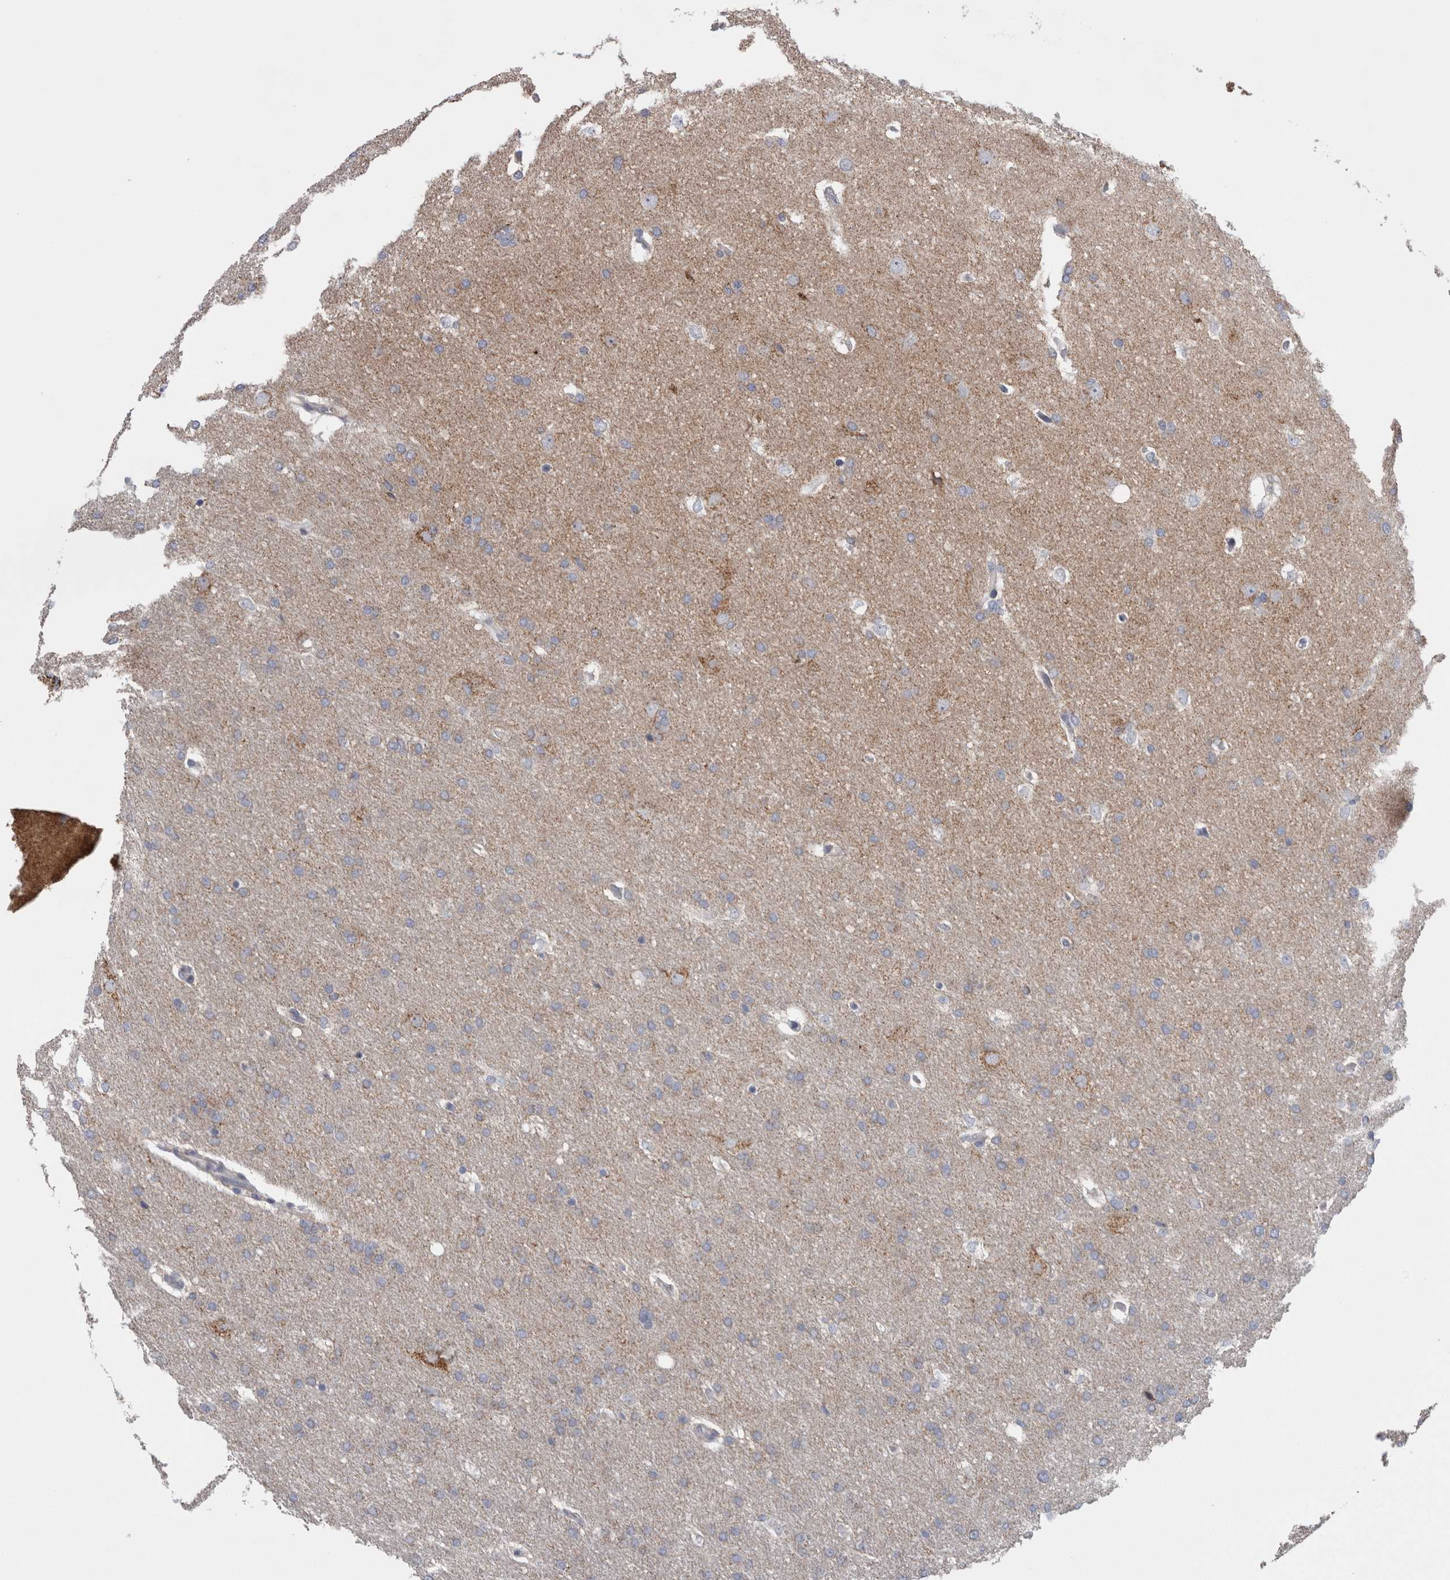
{"staining": {"intensity": "weak", "quantity": "25%-75%", "location": "cytoplasmic/membranous"}, "tissue": "glioma", "cell_type": "Tumor cells", "image_type": "cancer", "snomed": [{"axis": "morphology", "description": "Glioma, malignant, Low grade"}, {"axis": "topography", "description": "Brain"}], "caption": "Immunohistochemical staining of malignant glioma (low-grade) exhibits weak cytoplasmic/membranous protein positivity in approximately 25%-75% of tumor cells.", "gene": "GDAP1", "patient": {"sex": "female", "age": 37}}